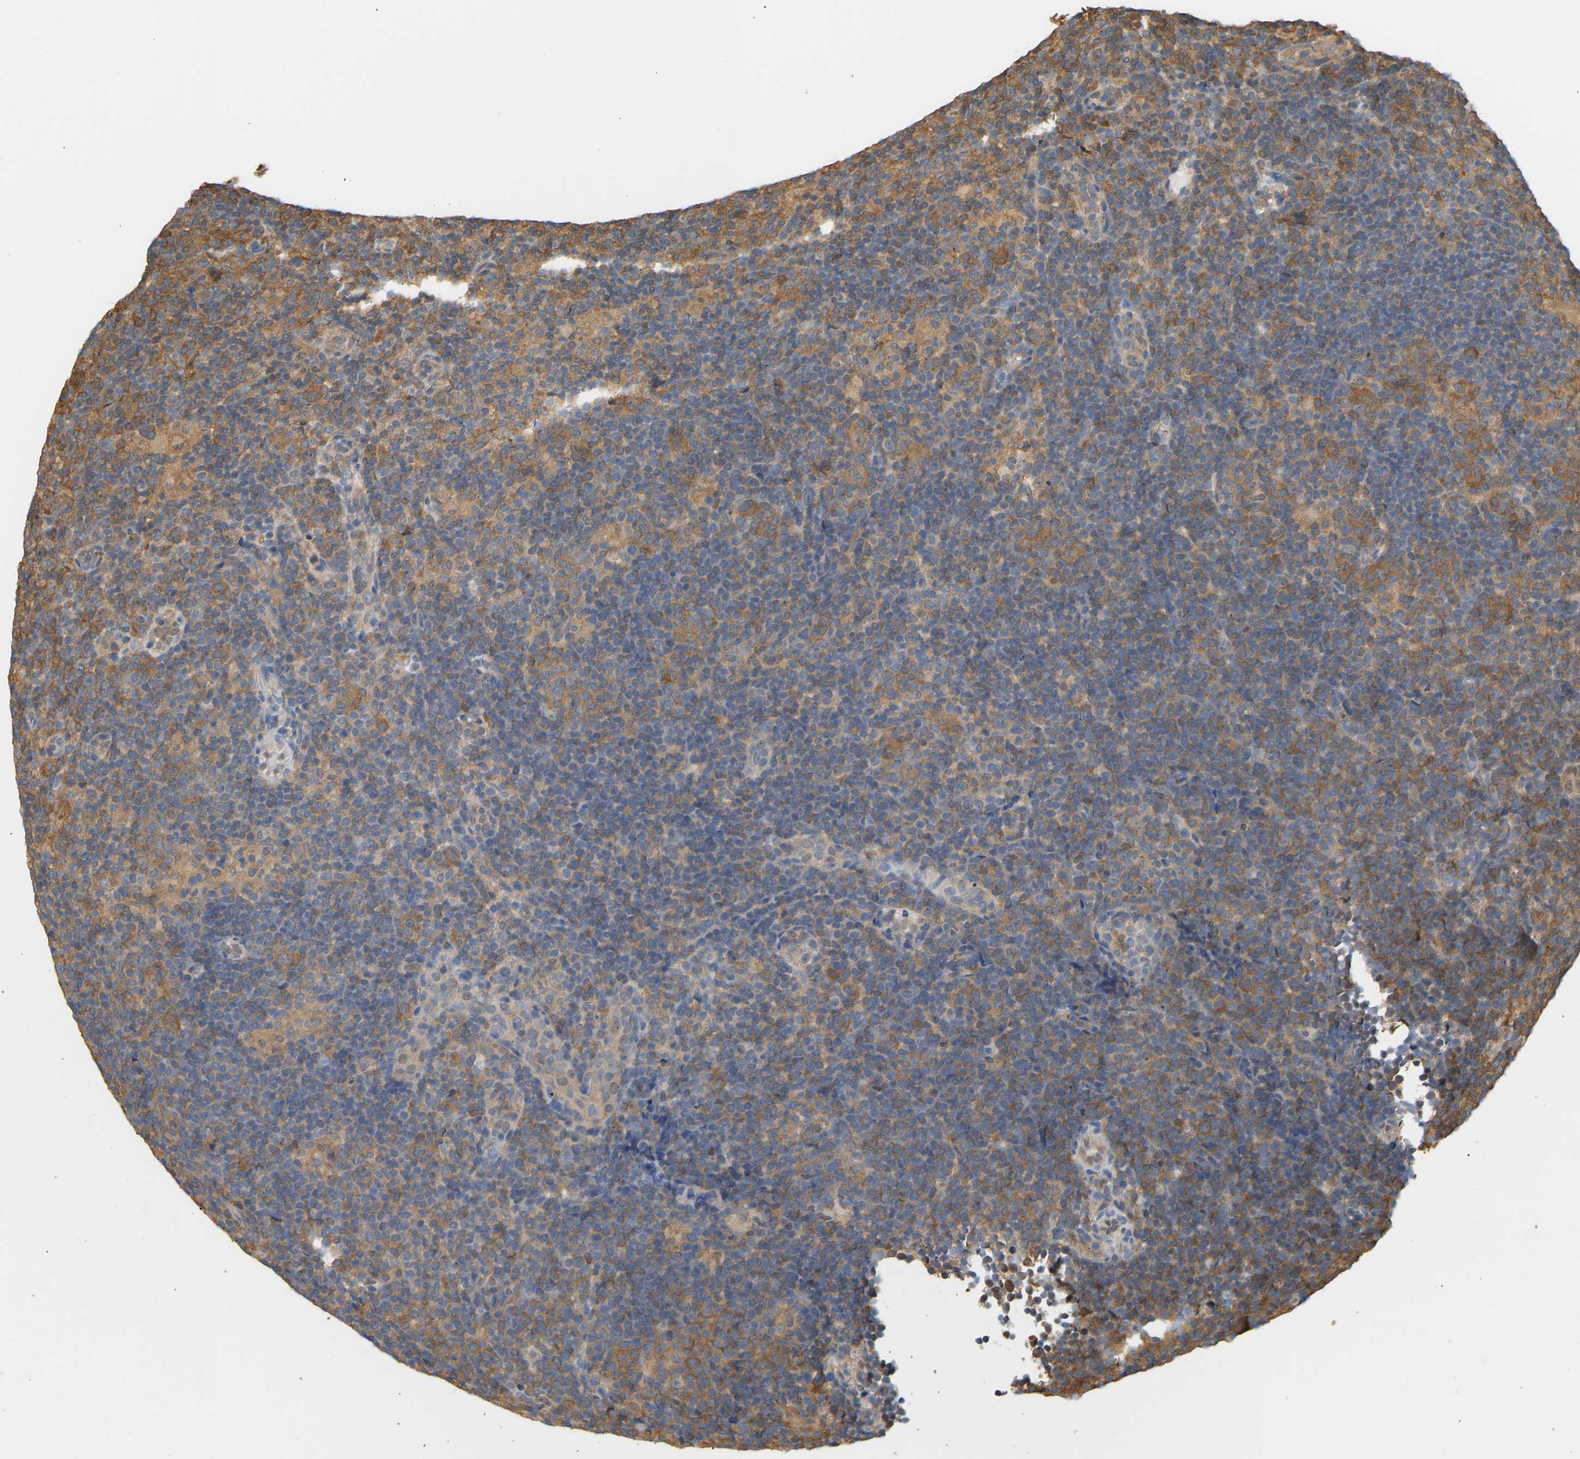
{"staining": {"intensity": "moderate", "quantity": ">75%", "location": "cytoplasmic/membranous"}, "tissue": "lymphoma", "cell_type": "Tumor cells", "image_type": "cancer", "snomed": [{"axis": "morphology", "description": "Hodgkin's disease, NOS"}, {"axis": "topography", "description": "Lymph node"}], "caption": "Moderate cytoplasmic/membranous staining is seen in approximately >75% of tumor cells in Hodgkin's disease.", "gene": "ENO1", "patient": {"sex": "female", "age": 57}}